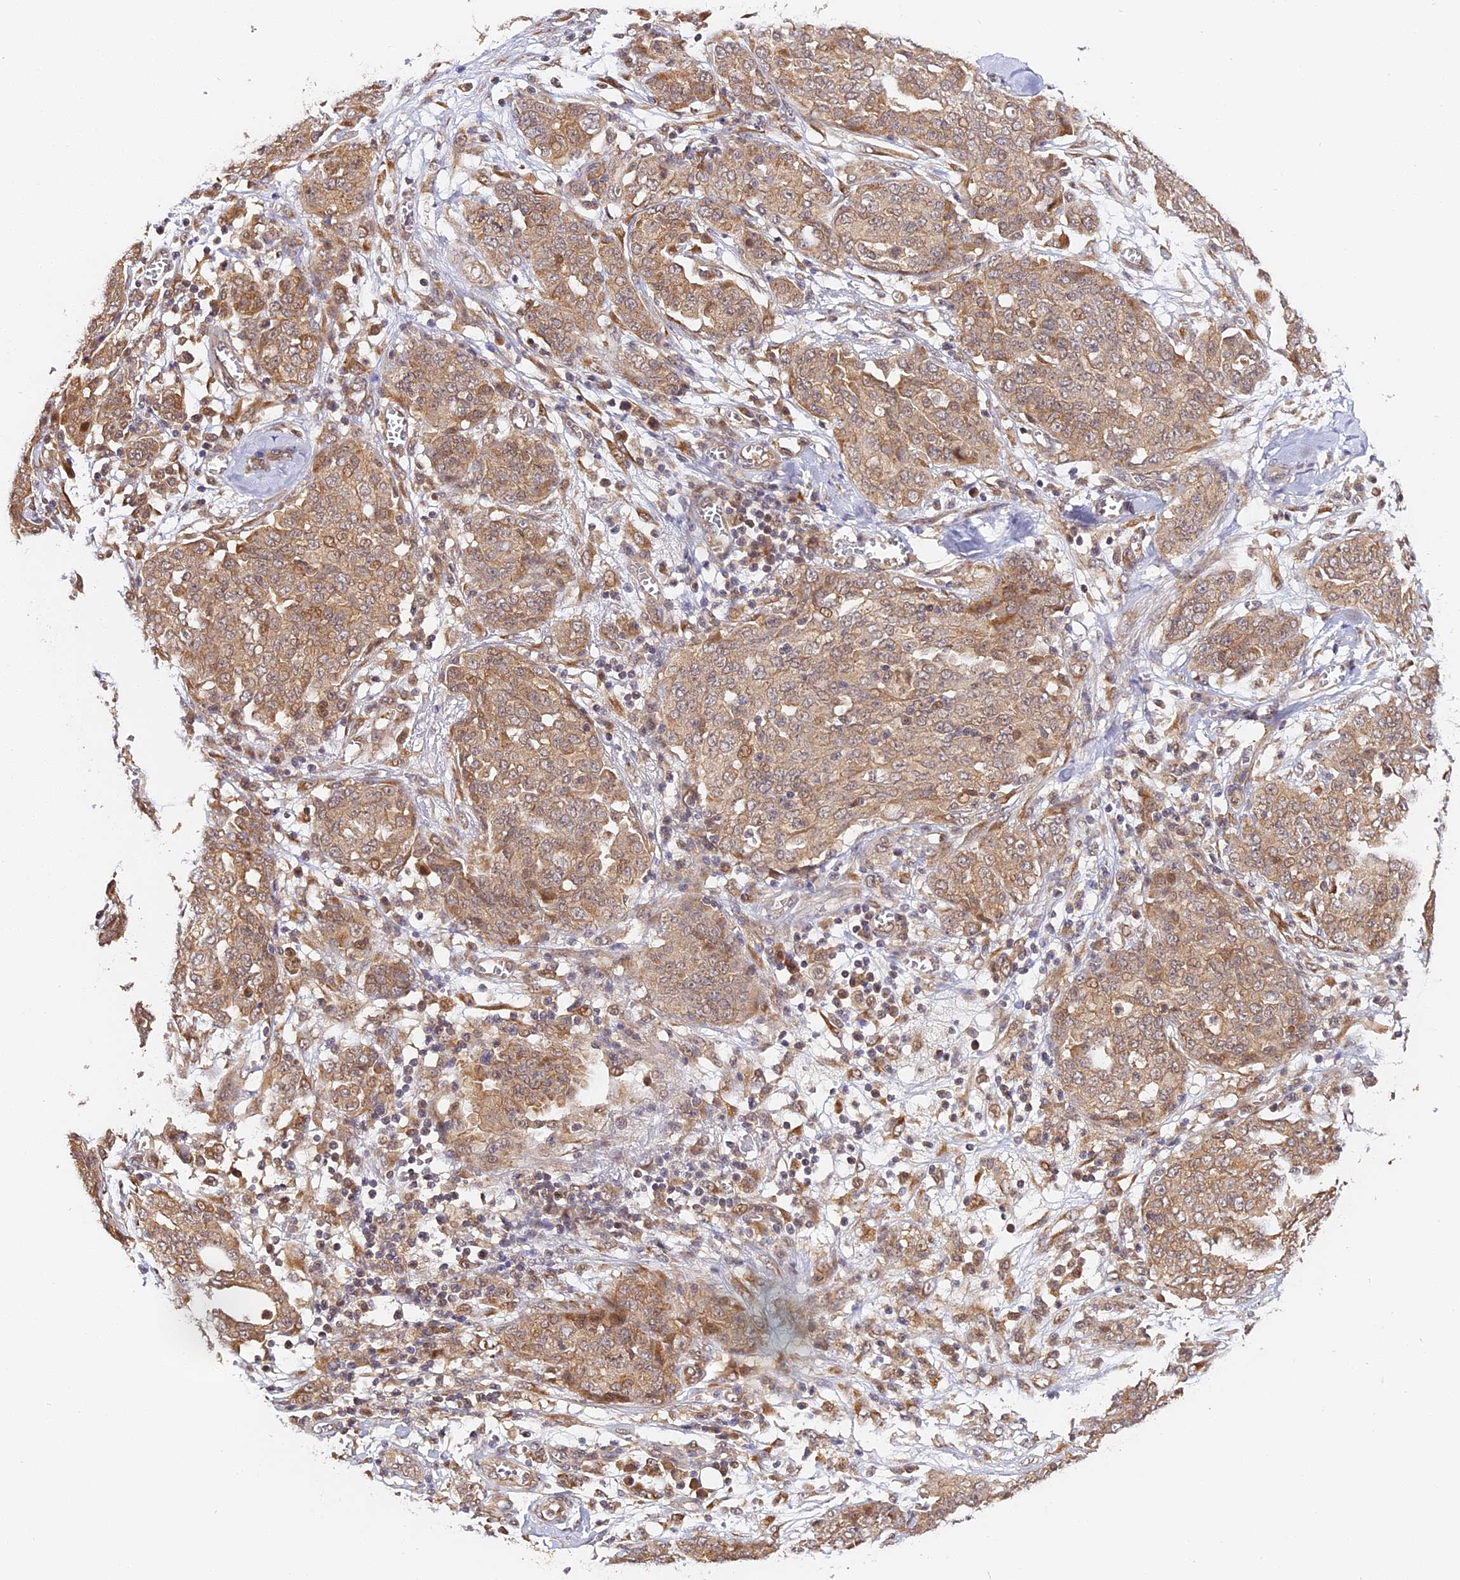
{"staining": {"intensity": "moderate", "quantity": ">75%", "location": "cytoplasmic/membranous"}, "tissue": "ovarian cancer", "cell_type": "Tumor cells", "image_type": "cancer", "snomed": [{"axis": "morphology", "description": "Cystadenocarcinoma, serous, NOS"}, {"axis": "topography", "description": "Soft tissue"}, {"axis": "topography", "description": "Ovary"}], "caption": "Ovarian cancer (serous cystadenocarcinoma) stained for a protein shows moderate cytoplasmic/membranous positivity in tumor cells.", "gene": "IMPACT", "patient": {"sex": "female", "age": 57}}